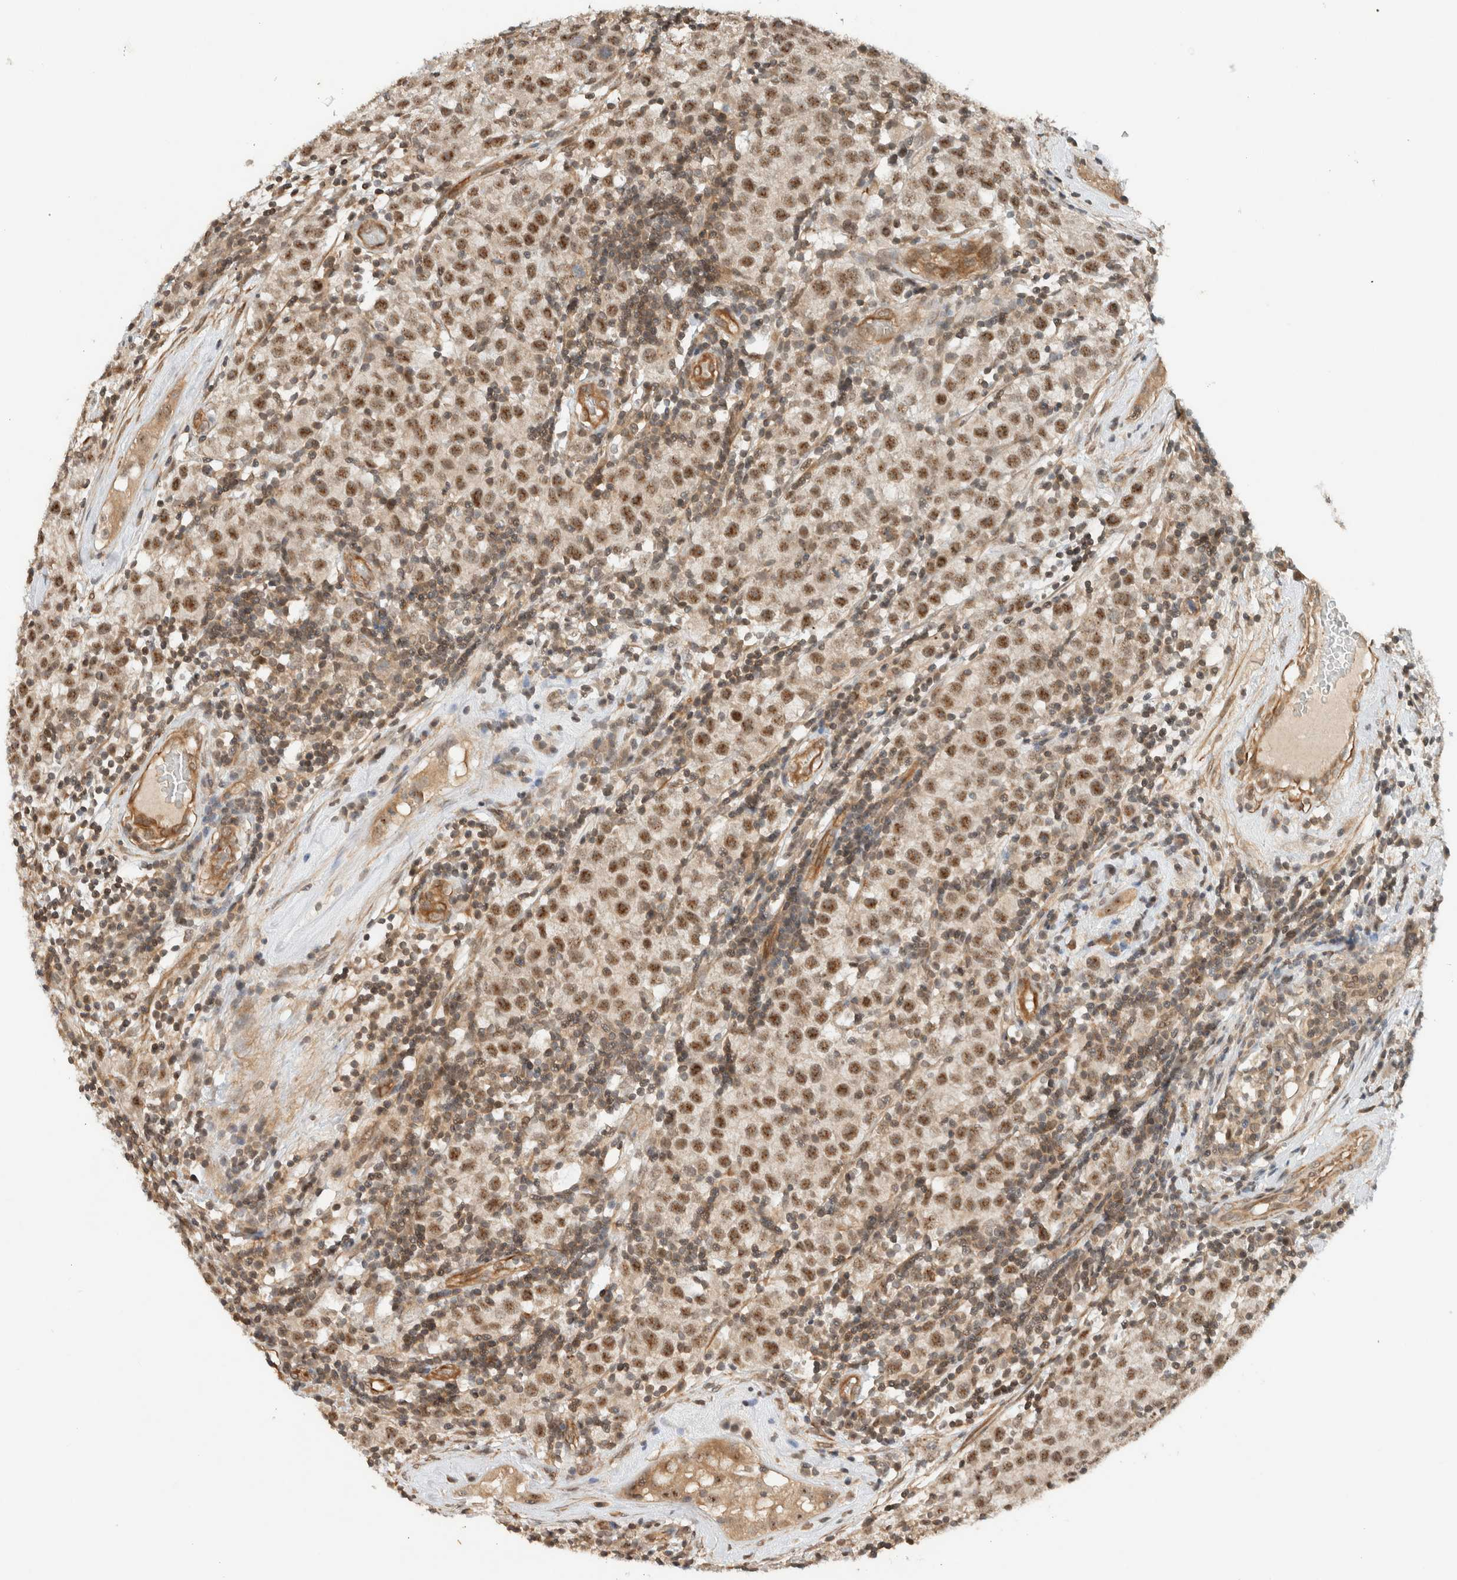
{"staining": {"intensity": "moderate", "quantity": ">75%", "location": "nuclear"}, "tissue": "testis cancer", "cell_type": "Tumor cells", "image_type": "cancer", "snomed": [{"axis": "morphology", "description": "Seminoma, NOS"}, {"axis": "morphology", "description": "Carcinoma, Embryonal, NOS"}, {"axis": "topography", "description": "Testis"}], "caption": "Testis cancer stained for a protein reveals moderate nuclear positivity in tumor cells.", "gene": "CAAP1", "patient": {"sex": "male", "age": 28}}